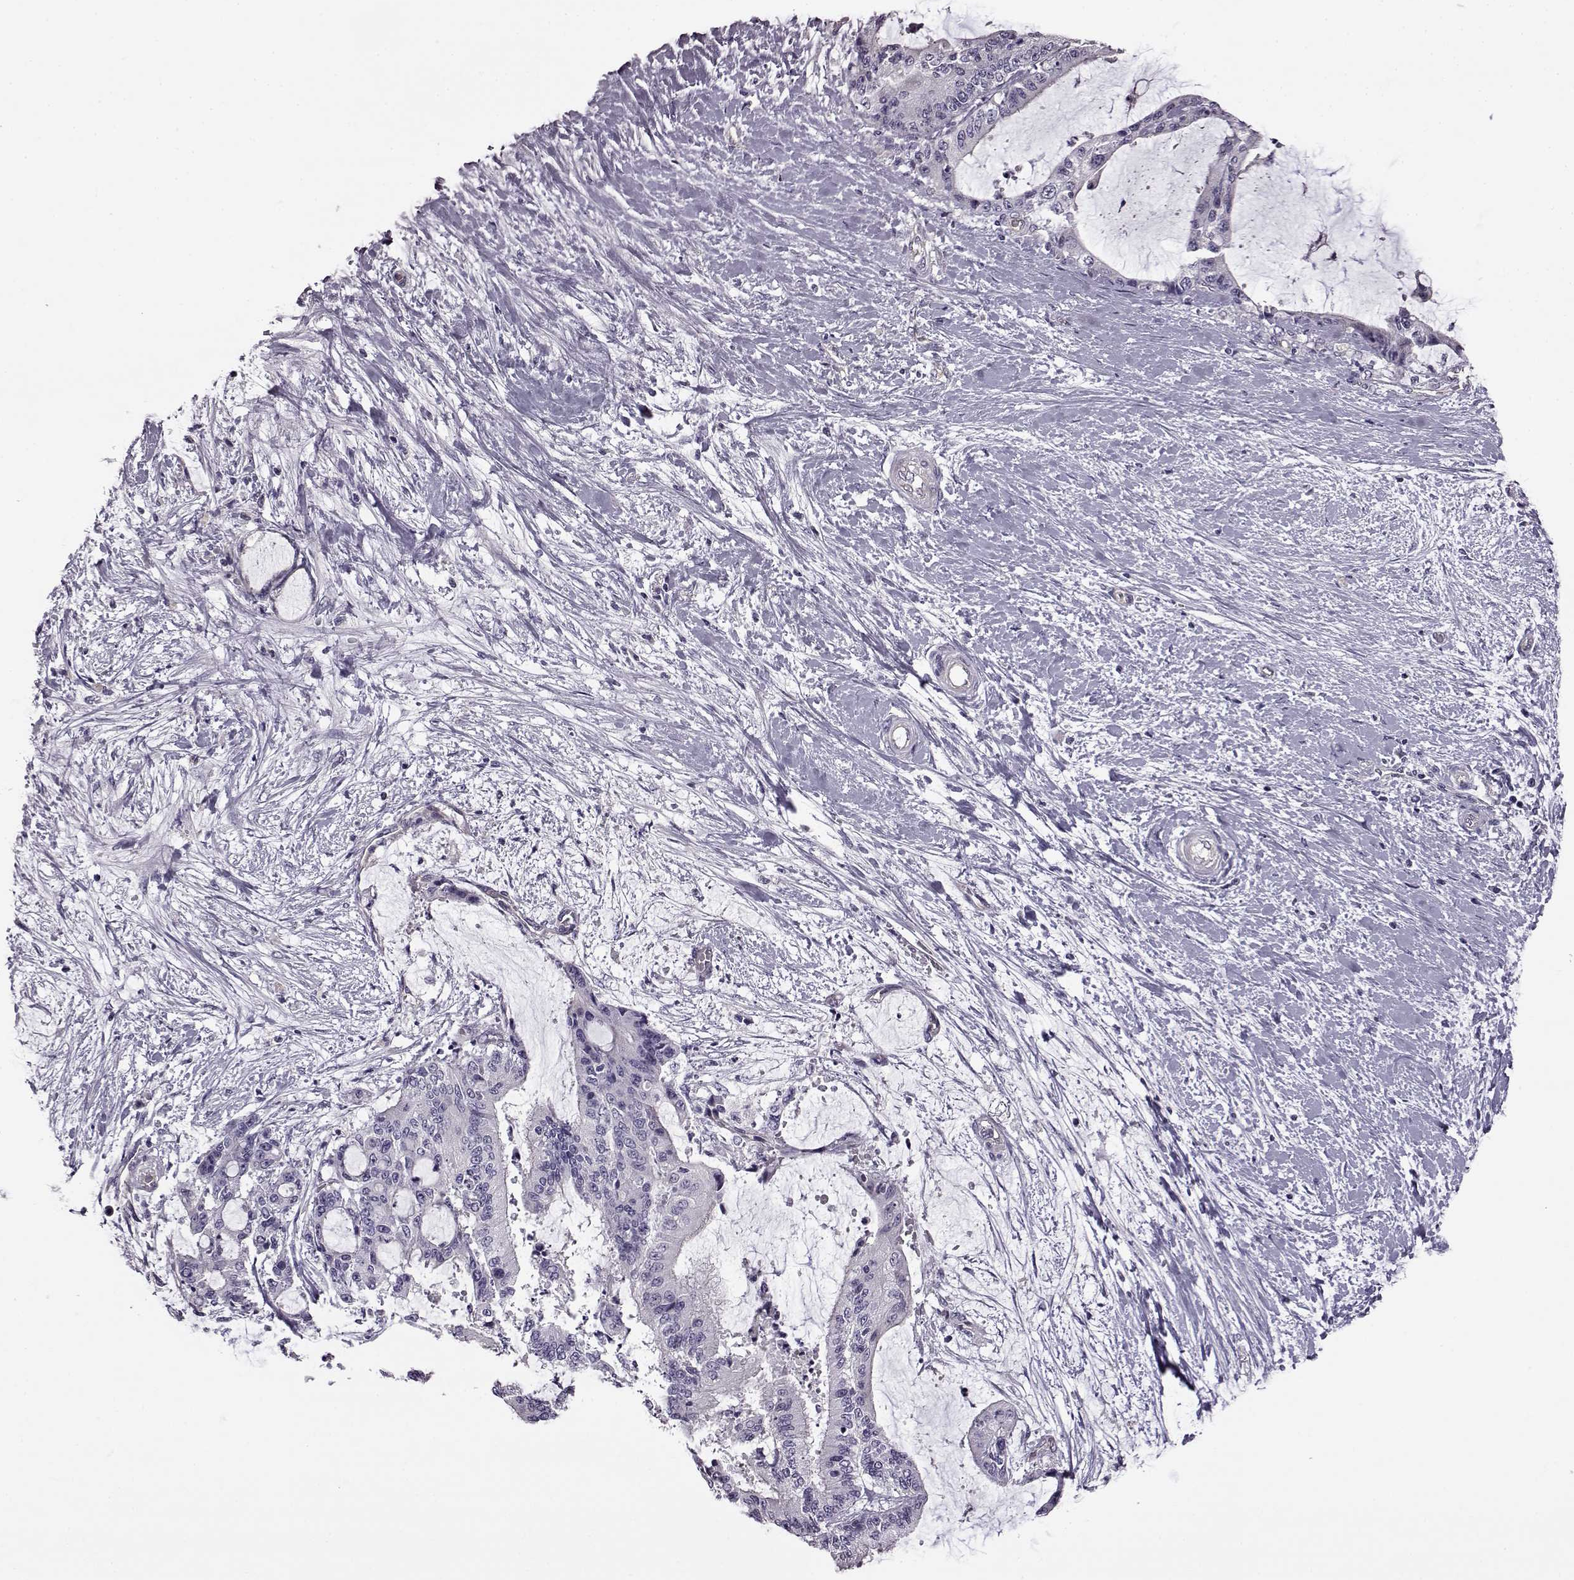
{"staining": {"intensity": "negative", "quantity": "none", "location": "none"}, "tissue": "liver cancer", "cell_type": "Tumor cells", "image_type": "cancer", "snomed": [{"axis": "morphology", "description": "Cholangiocarcinoma"}, {"axis": "topography", "description": "Liver"}], "caption": "Protein analysis of liver cancer reveals no significant positivity in tumor cells. (DAB IHC visualized using brightfield microscopy, high magnification).", "gene": "EDDM3B", "patient": {"sex": "female", "age": 73}}